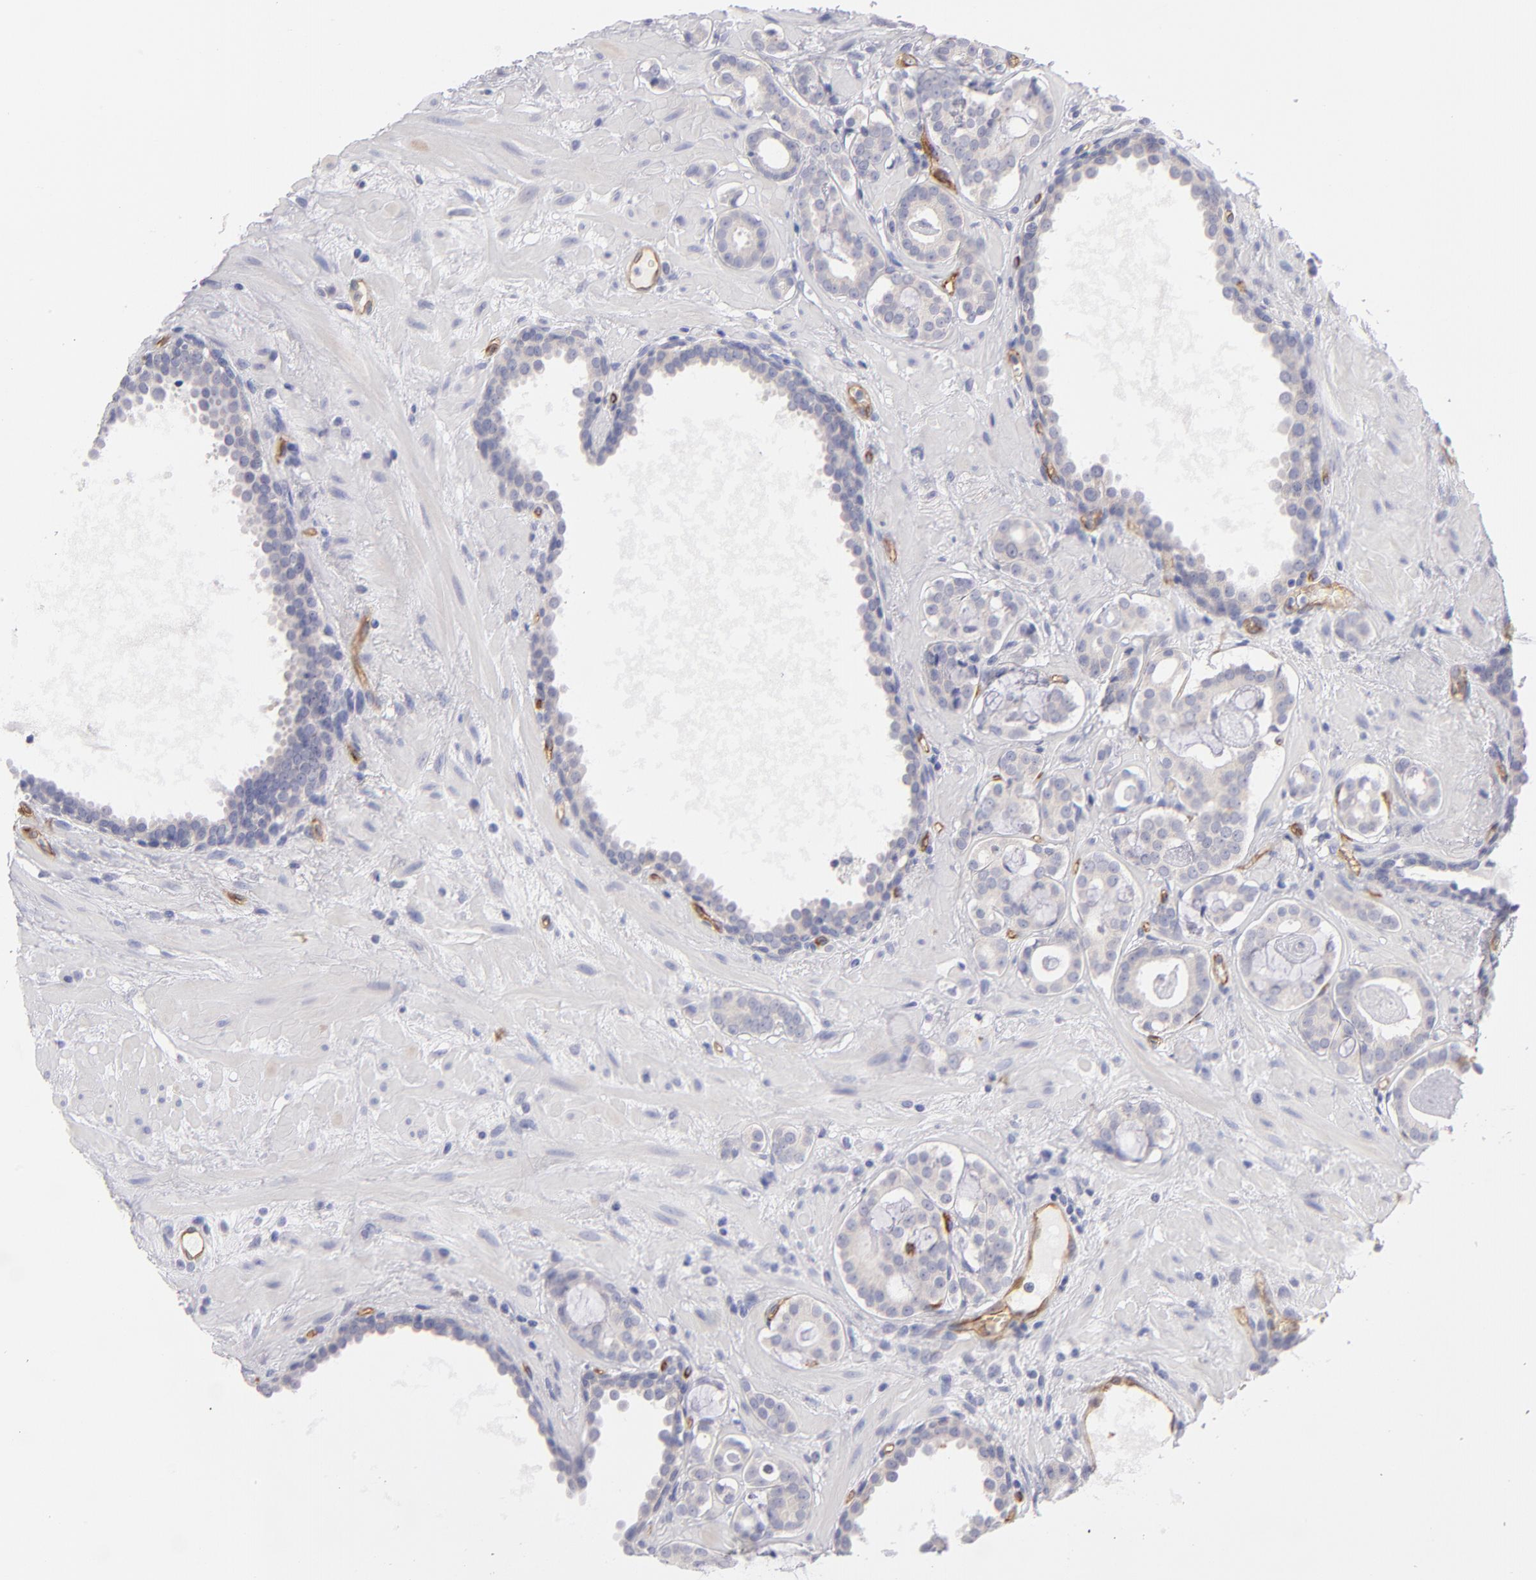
{"staining": {"intensity": "negative", "quantity": "none", "location": "none"}, "tissue": "prostate cancer", "cell_type": "Tumor cells", "image_type": "cancer", "snomed": [{"axis": "morphology", "description": "Adenocarcinoma, Low grade"}, {"axis": "topography", "description": "Prostate"}], "caption": "Prostate cancer was stained to show a protein in brown. There is no significant positivity in tumor cells.", "gene": "PLVAP", "patient": {"sex": "male", "age": 57}}